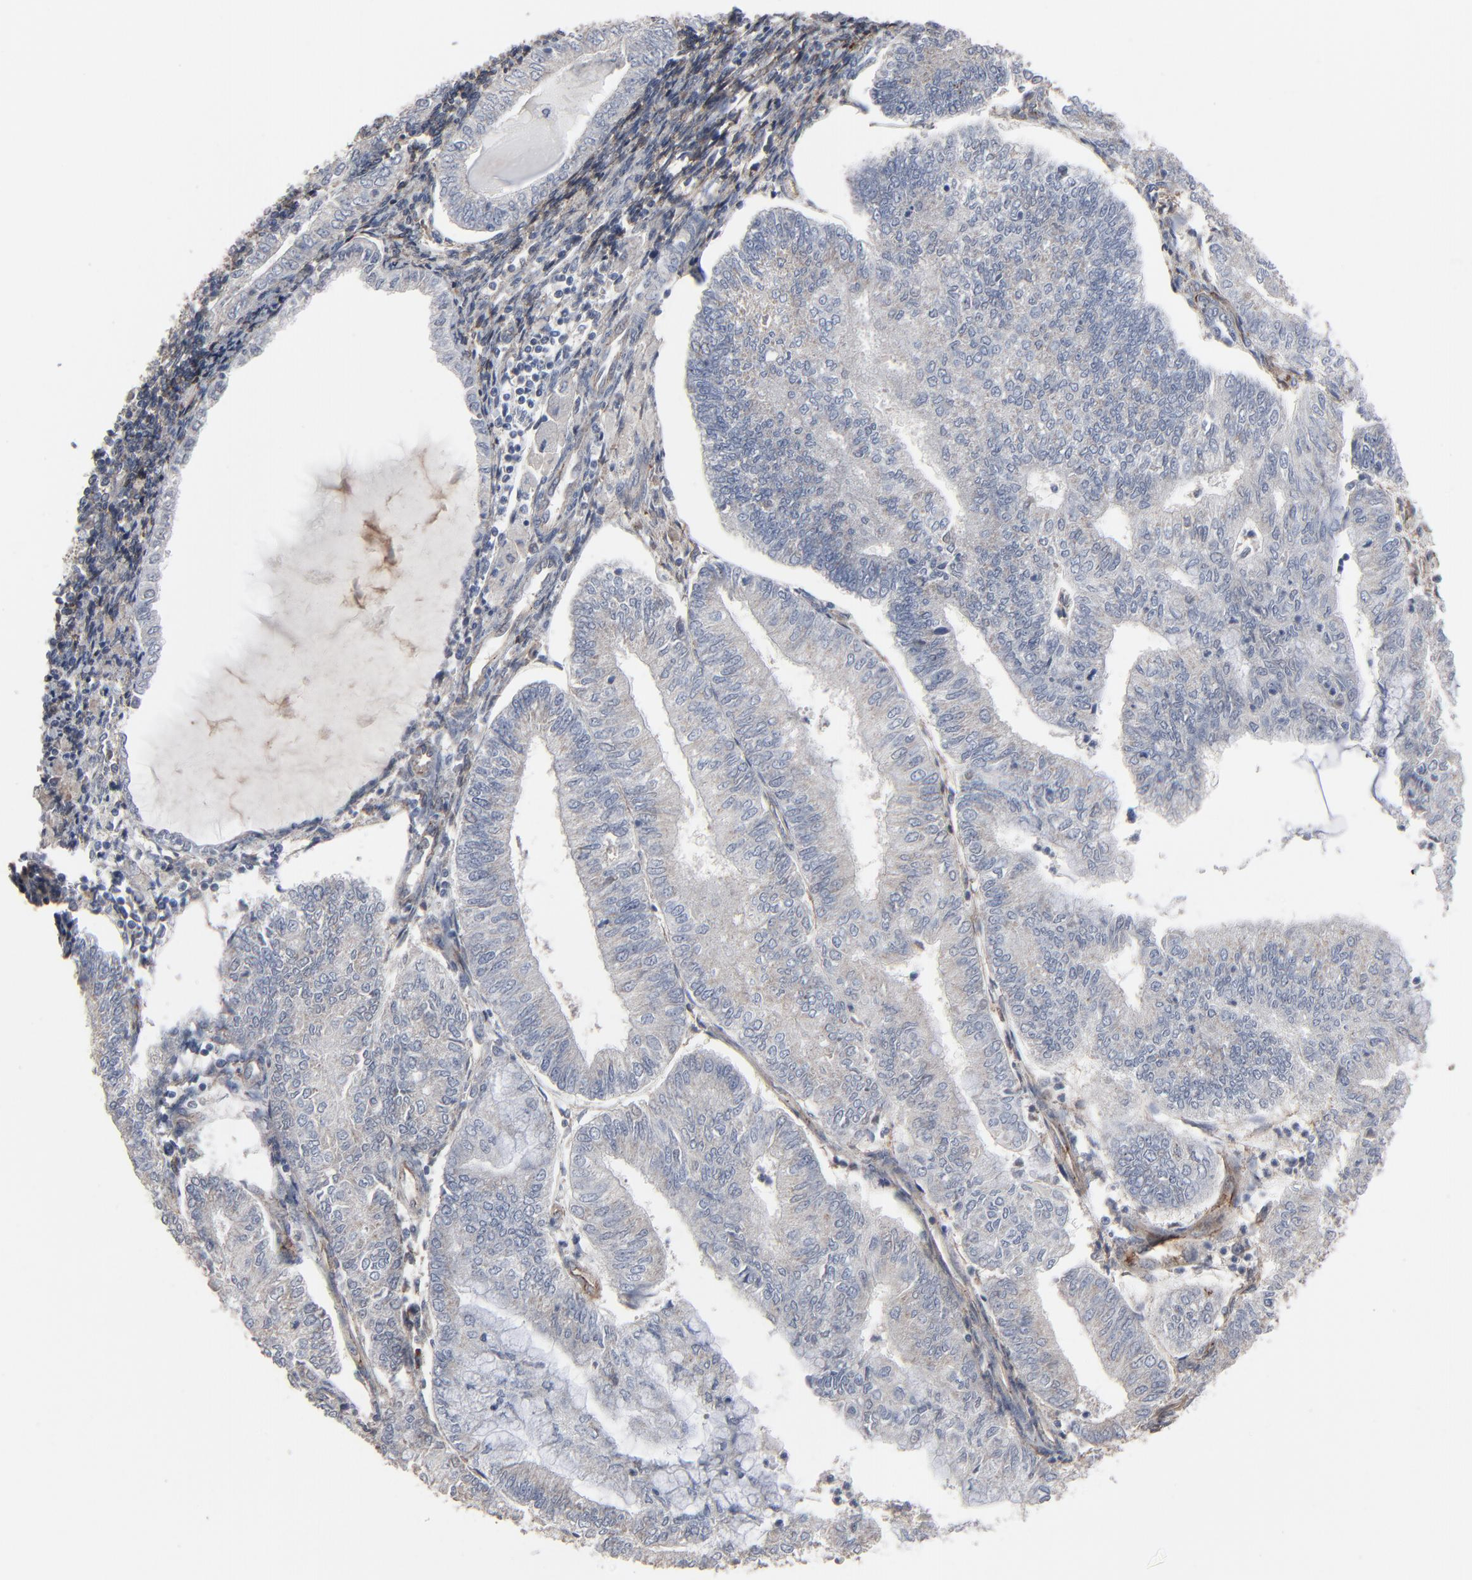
{"staining": {"intensity": "negative", "quantity": "none", "location": "none"}, "tissue": "endometrial cancer", "cell_type": "Tumor cells", "image_type": "cancer", "snomed": [{"axis": "morphology", "description": "Adenocarcinoma, NOS"}, {"axis": "topography", "description": "Endometrium"}], "caption": "Endometrial adenocarcinoma stained for a protein using immunohistochemistry (IHC) shows no expression tumor cells.", "gene": "JAM3", "patient": {"sex": "female", "age": 59}}